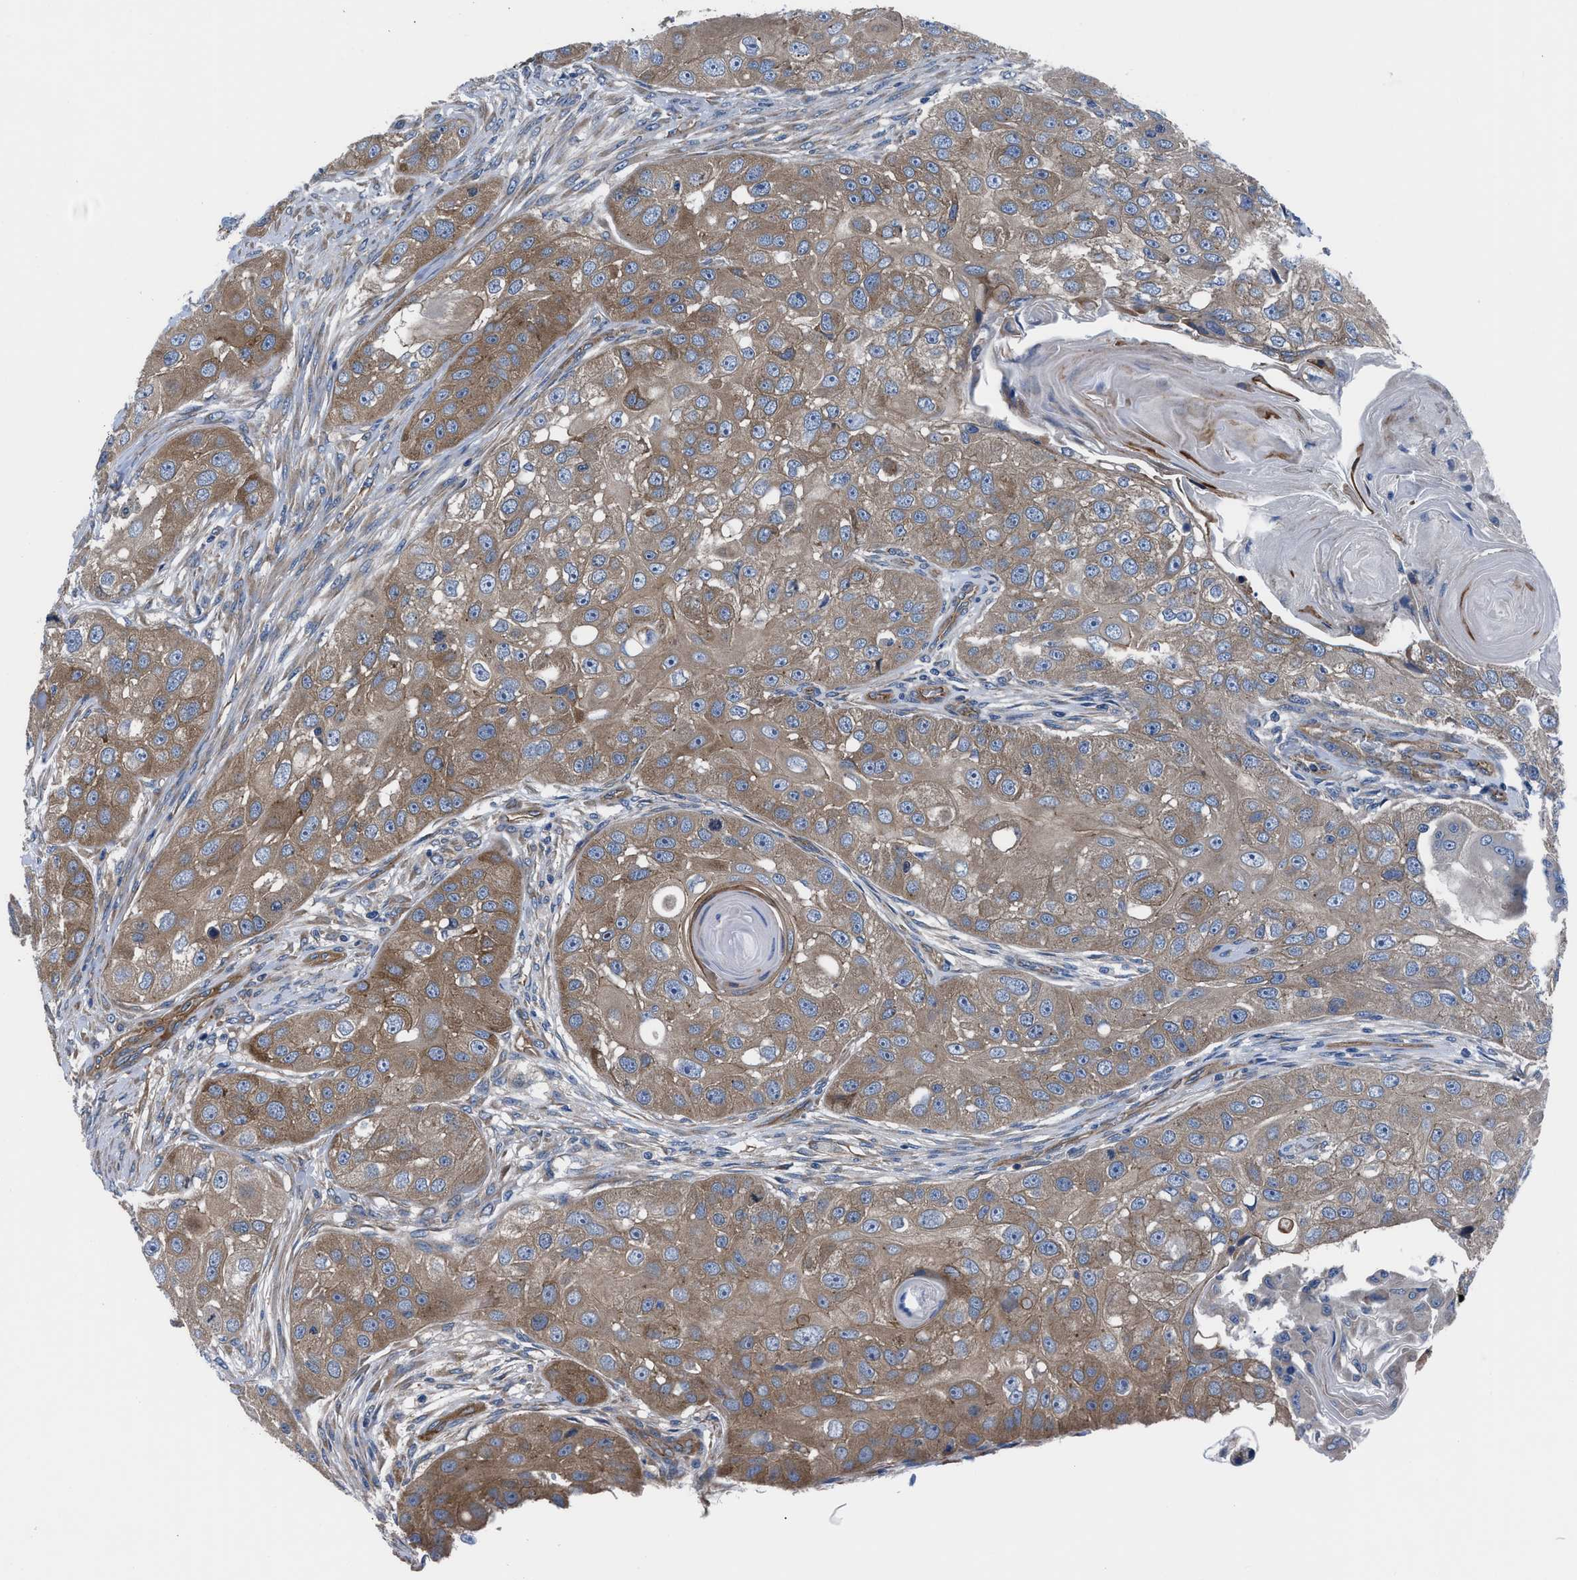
{"staining": {"intensity": "moderate", "quantity": ">75%", "location": "cytoplasmic/membranous"}, "tissue": "head and neck cancer", "cell_type": "Tumor cells", "image_type": "cancer", "snomed": [{"axis": "morphology", "description": "Normal tissue, NOS"}, {"axis": "morphology", "description": "Squamous cell carcinoma, NOS"}, {"axis": "topography", "description": "Skeletal muscle"}, {"axis": "topography", "description": "Head-Neck"}], "caption": "Head and neck cancer stained for a protein reveals moderate cytoplasmic/membranous positivity in tumor cells.", "gene": "TRIP4", "patient": {"sex": "male", "age": 51}}